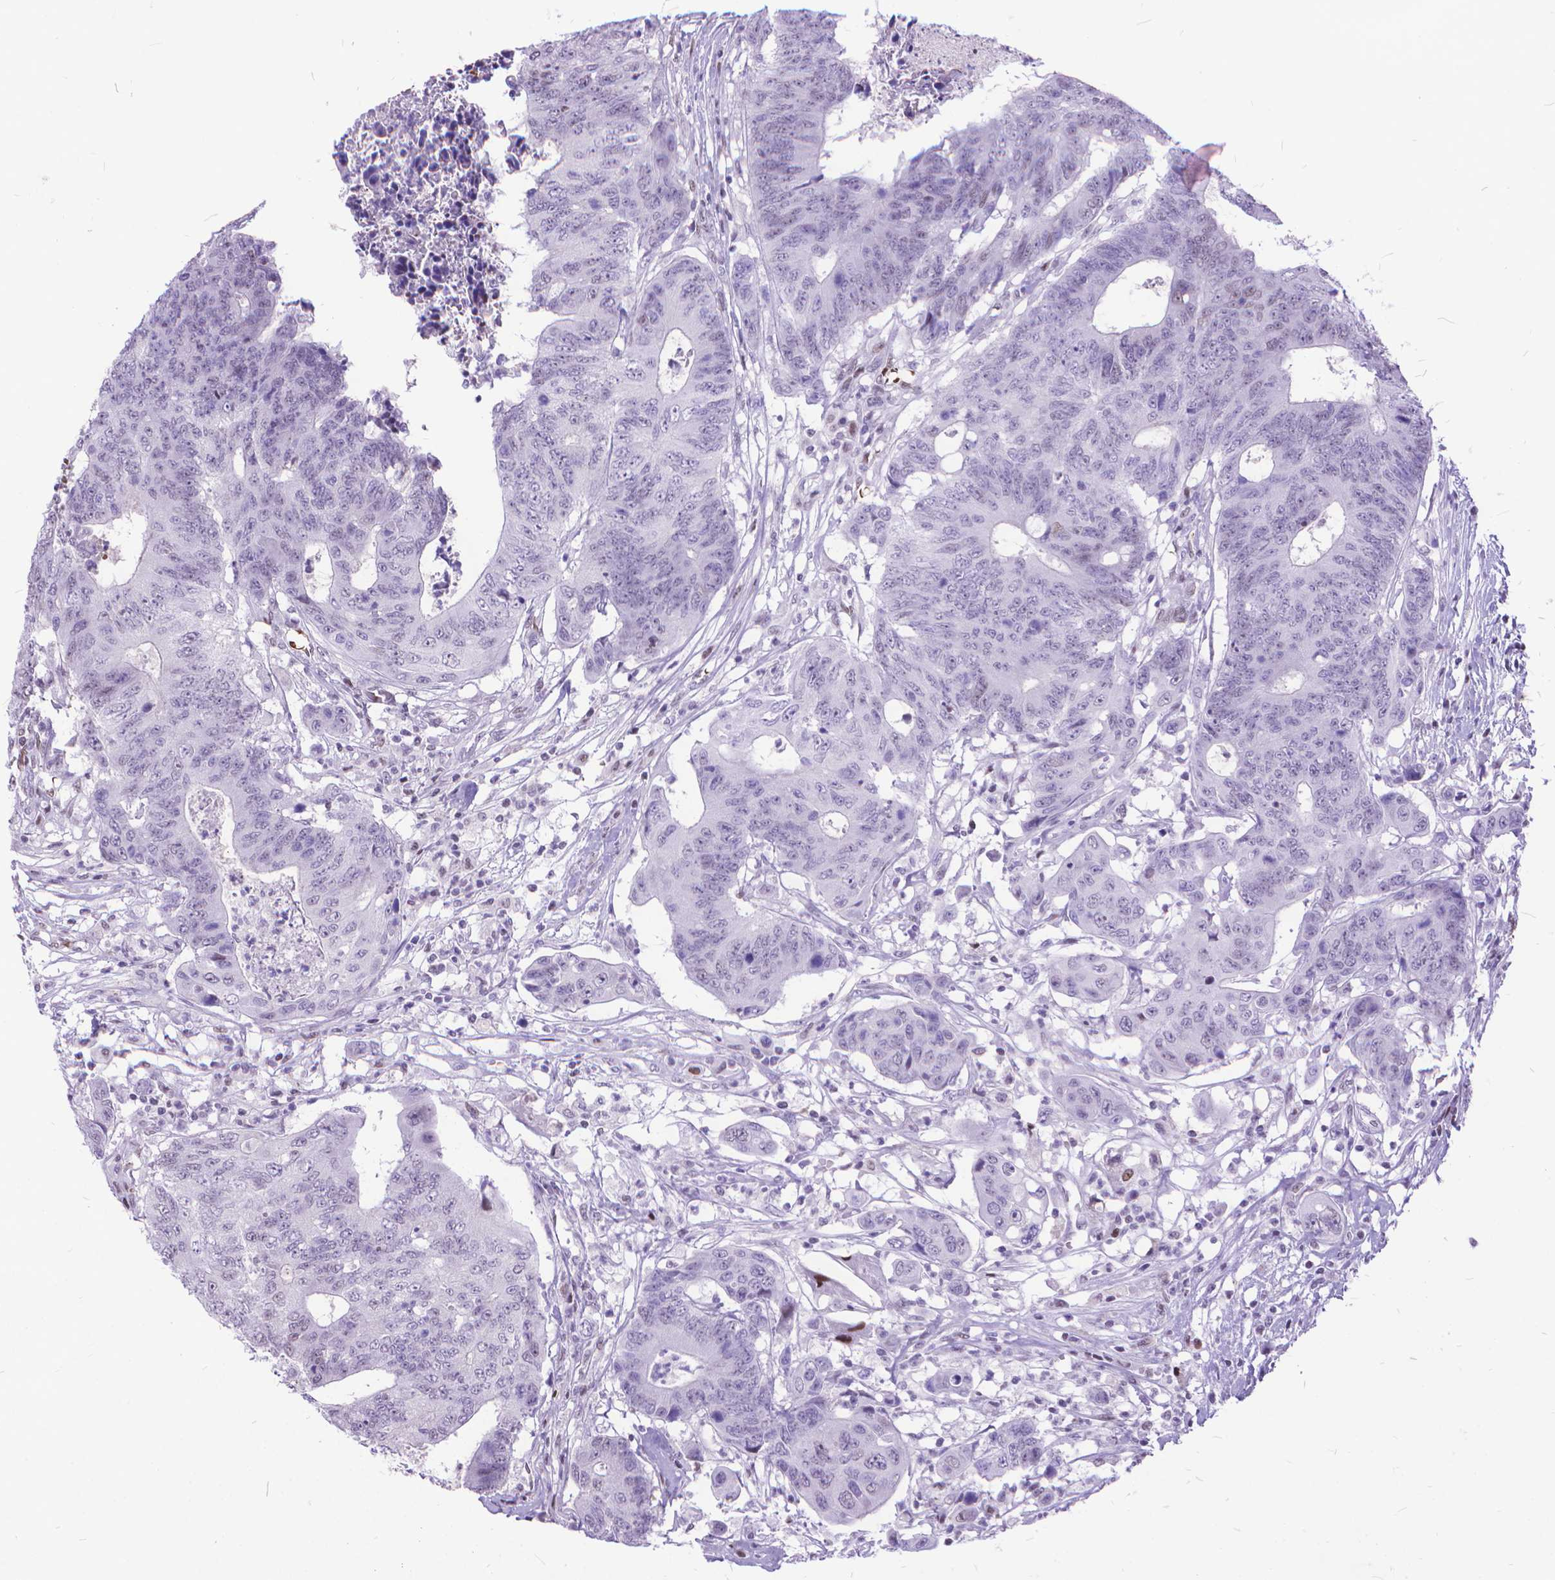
{"staining": {"intensity": "moderate", "quantity": "<25%", "location": "nuclear"}, "tissue": "colorectal cancer", "cell_type": "Tumor cells", "image_type": "cancer", "snomed": [{"axis": "morphology", "description": "Adenocarcinoma, NOS"}, {"axis": "topography", "description": "Colon"}], "caption": "Immunohistochemistry (IHC) image of colorectal cancer (adenocarcinoma) stained for a protein (brown), which shows low levels of moderate nuclear positivity in about <25% of tumor cells.", "gene": "POLE4", "patient": {"sex": "female", "age": 48}}